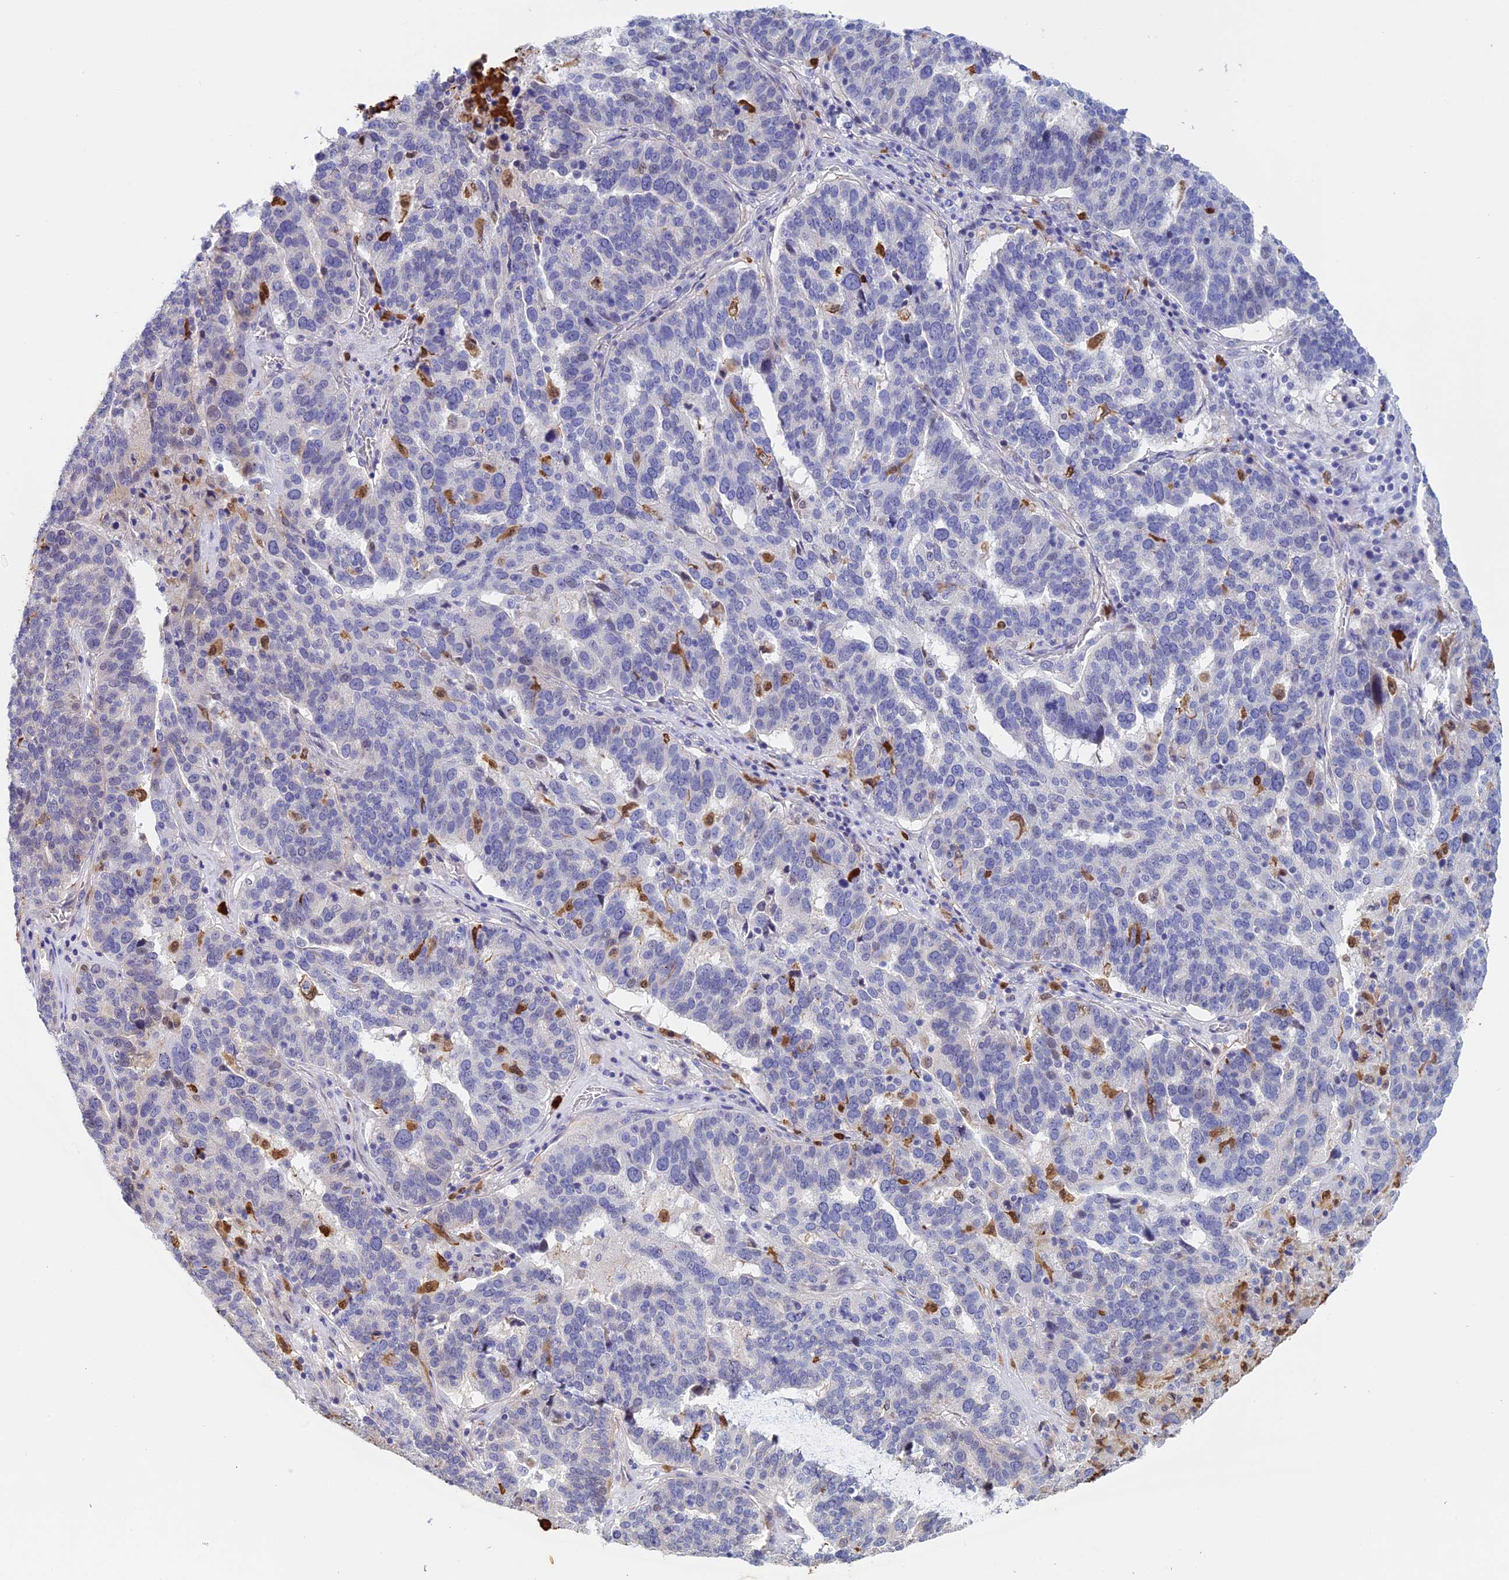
{"staining": {"intensity": "negative", "quantity": "none", "location": "none"}, "tissue": "ovarian cancer", "cell_type": "Tumor cells", "image_type": "cancer", "snomed": [{"axis": "morphology", "description": "Cystadenocarcinoma, serous, NOS"}, {"axis": "topography", "description": "Ovary"}], "caption": "High power microscopy histopathology image of an immunohistochemistry (IHC) photomicrograph of ovarian cancer, revealing no significant staining in tumor cells.", "gene": "SLC26A1", "patient": {"sex": "female", "age": 59}}